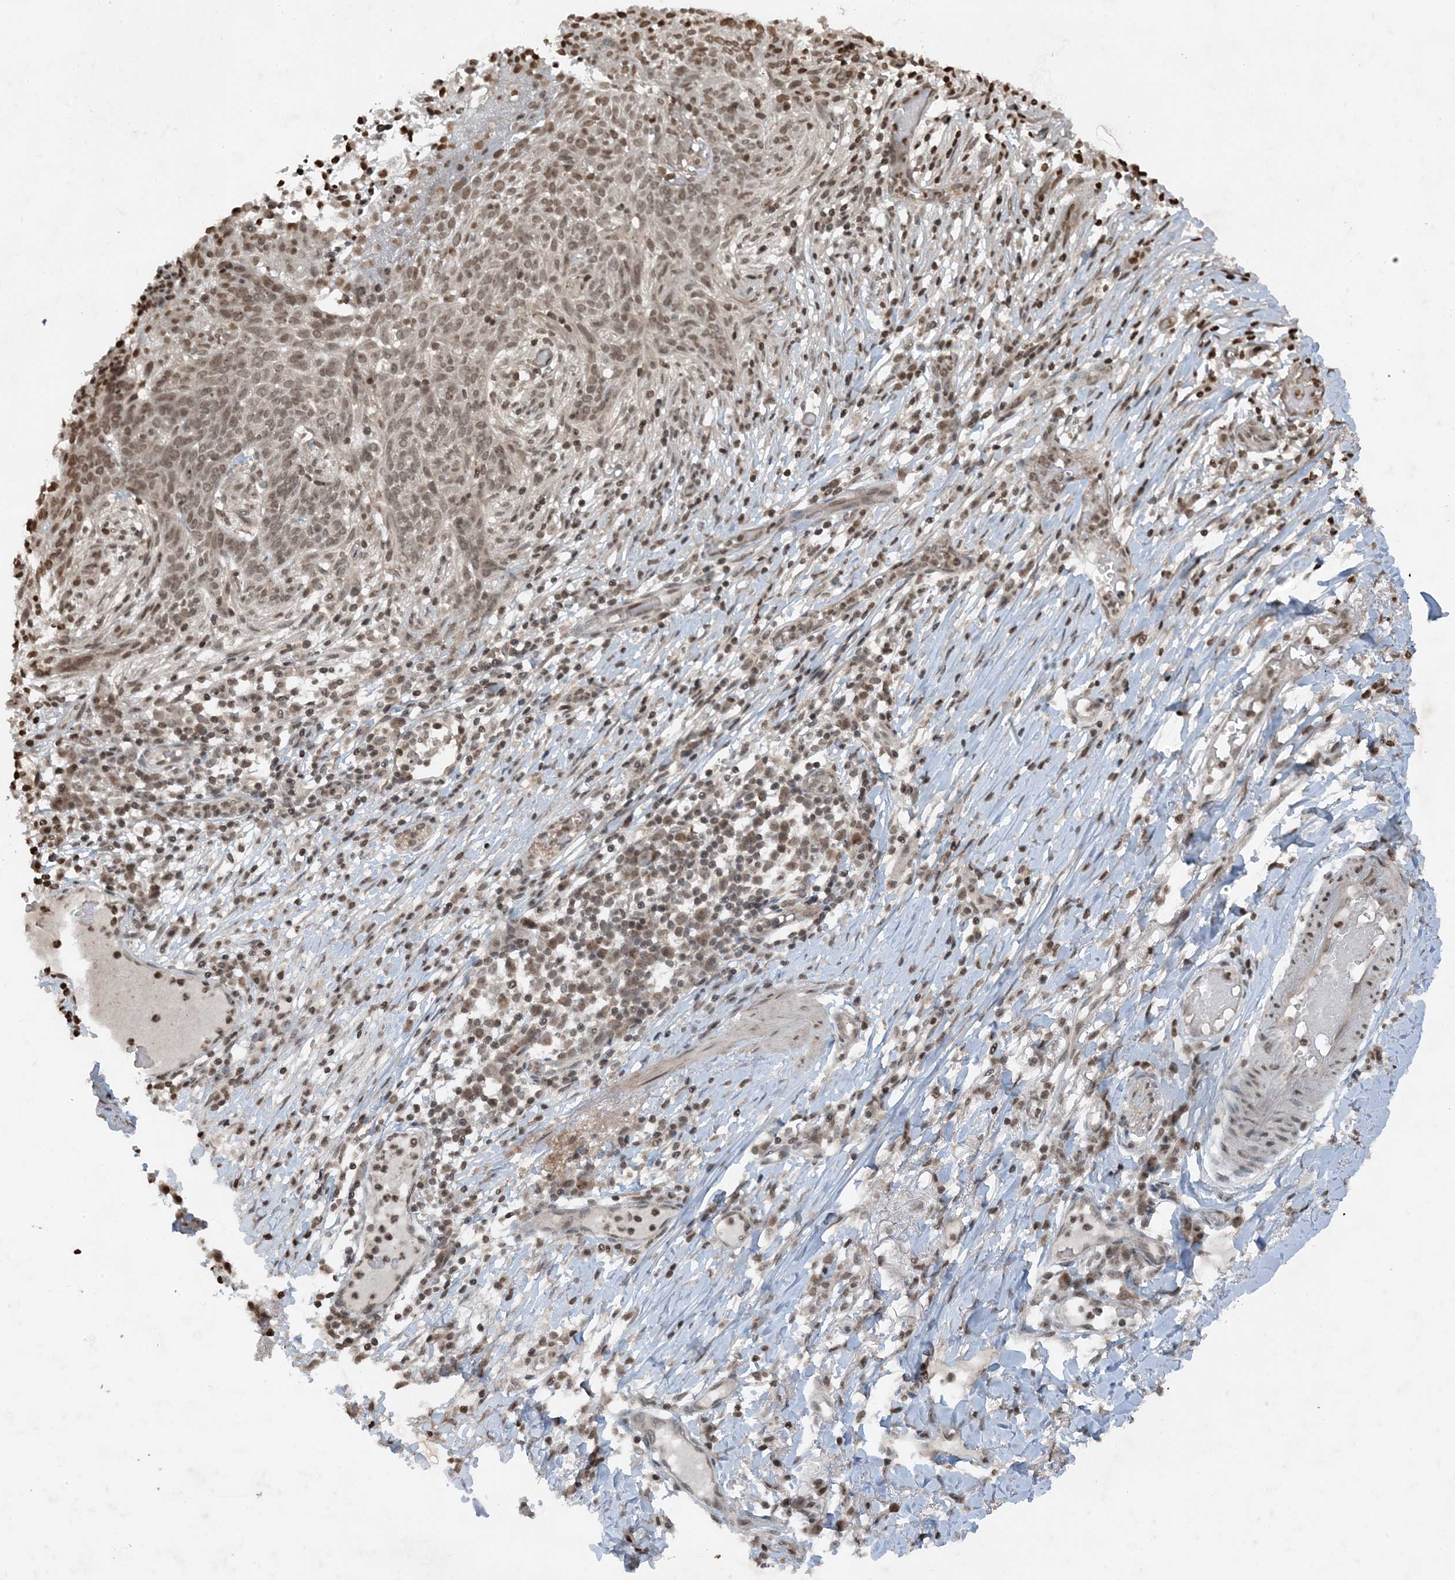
{"staining": {"intensity": "moderate", "quantity": ">75%", "location": "nuclear"}, "tissue": "skin cancer", "cell_type": "Tumor cells", "image_type": "cancer", "snomed": [{"axis": "morphology", "description": "Normal tissue, NOS"}, {"axis": "morphology", "description": "Basal cell carcinoma"}, {"axis": "topography", "description": "Skin"}], "caption": "Moderate nuclear protein expression is identified in approximately >75% of tumor cells in skin cancer. Using DAB (3,3'-diaminobenzidine) (brown) and hematoxylin (blue) stains, captured at high magnification using brightfield microscopy.", "gene": "ZFAND2B", "patient": {"sex": "male", "age": 64}}